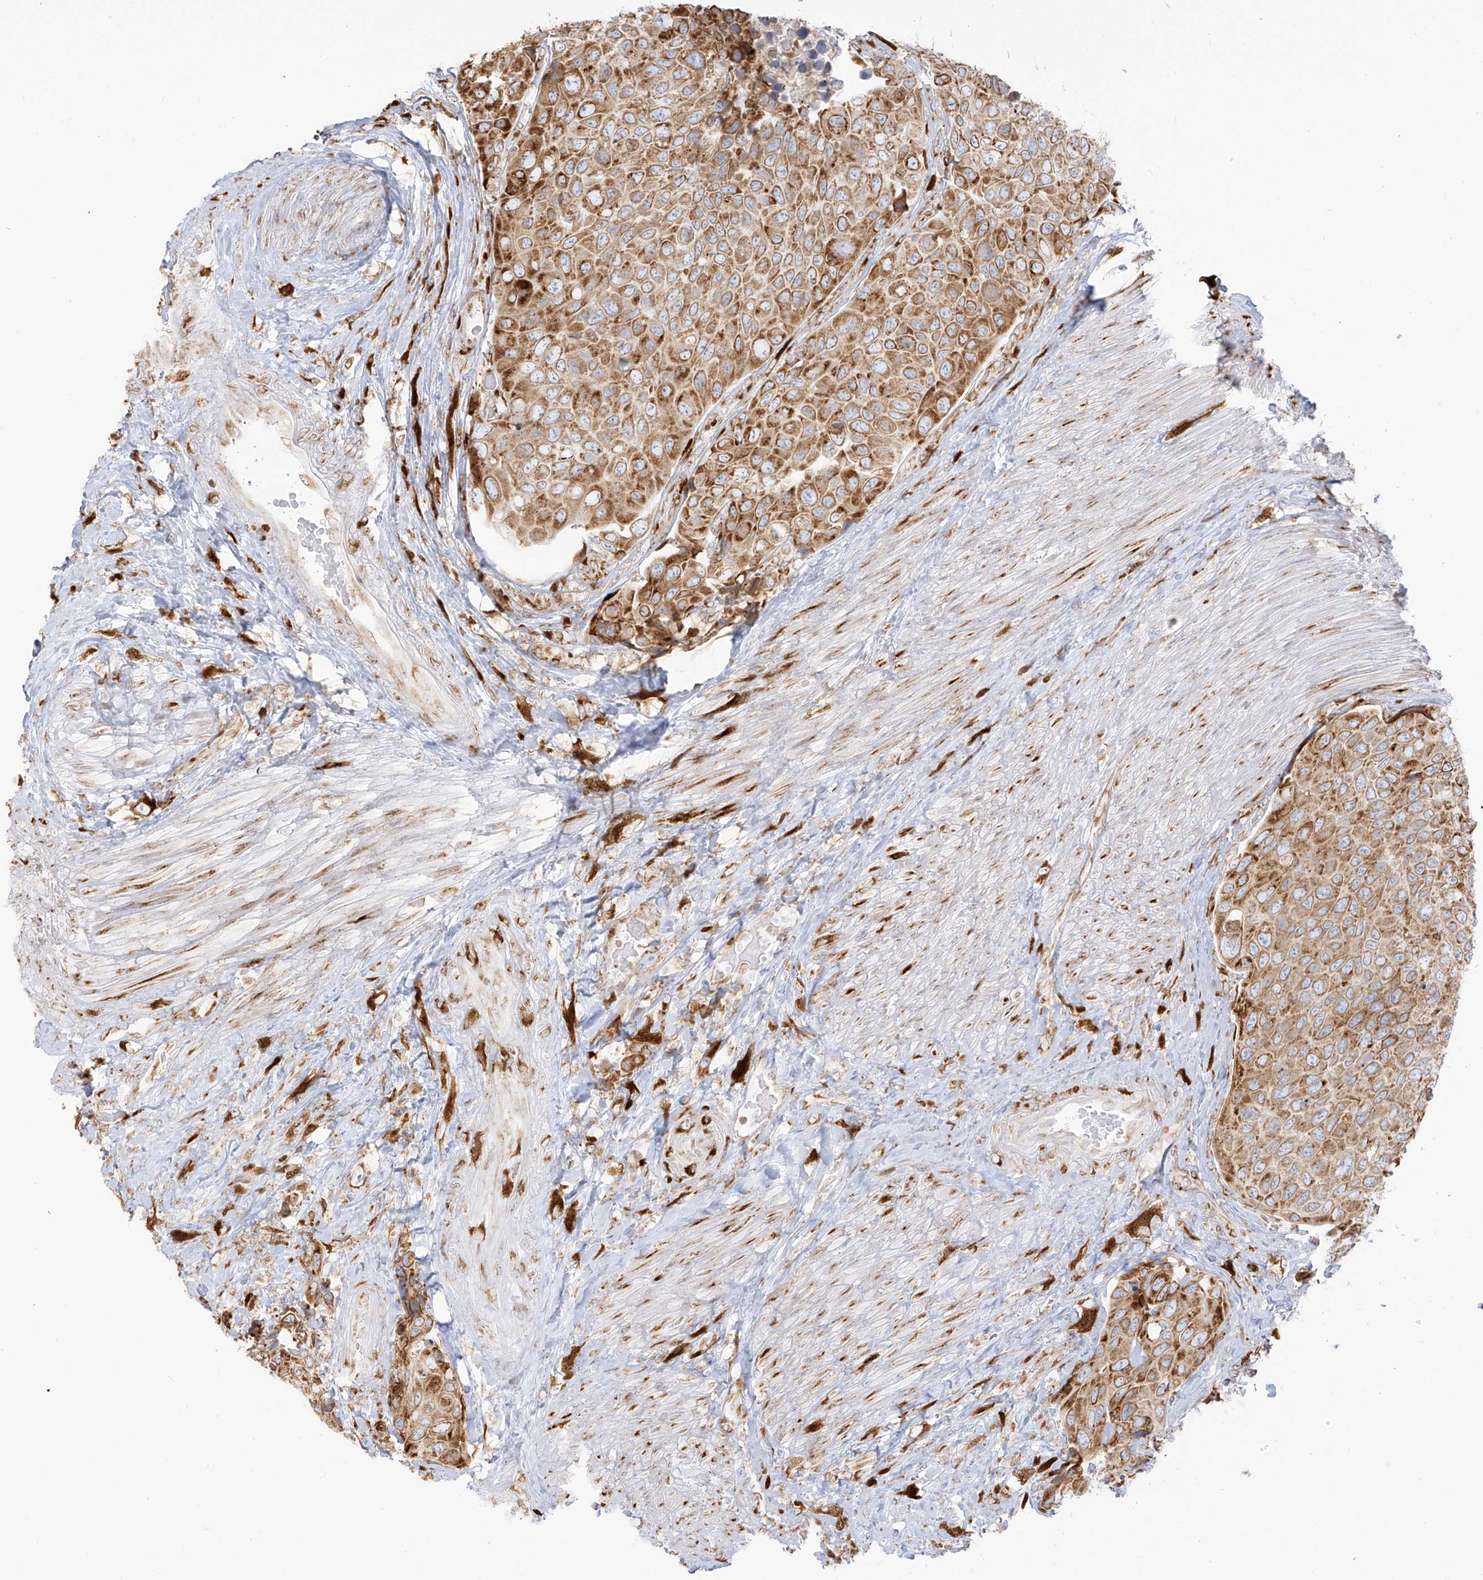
{"staining": {"intensity": "moderate", "quantity": ">75%", "location": "cytoplasmic/membranous"}, "tissue": "urothelial cancer", "cell_type": "Tumor cells", "image_type": "cancer", "snomed": [{"axis": "morphology", "description": "Urothelial carcinoma, High grade"}, {"axis": "topography", "description": "Urinary bladder"}], "caption": "This is a photomicrograph of immunohistochemistry (IHC) staining of high-grade urothelial carcinoma, which shows moderate positivity in the cytoplasmic/membranous of tumor cells.", "gene": "LRRC59", "patient": {"sex": "male", "age": 74}}